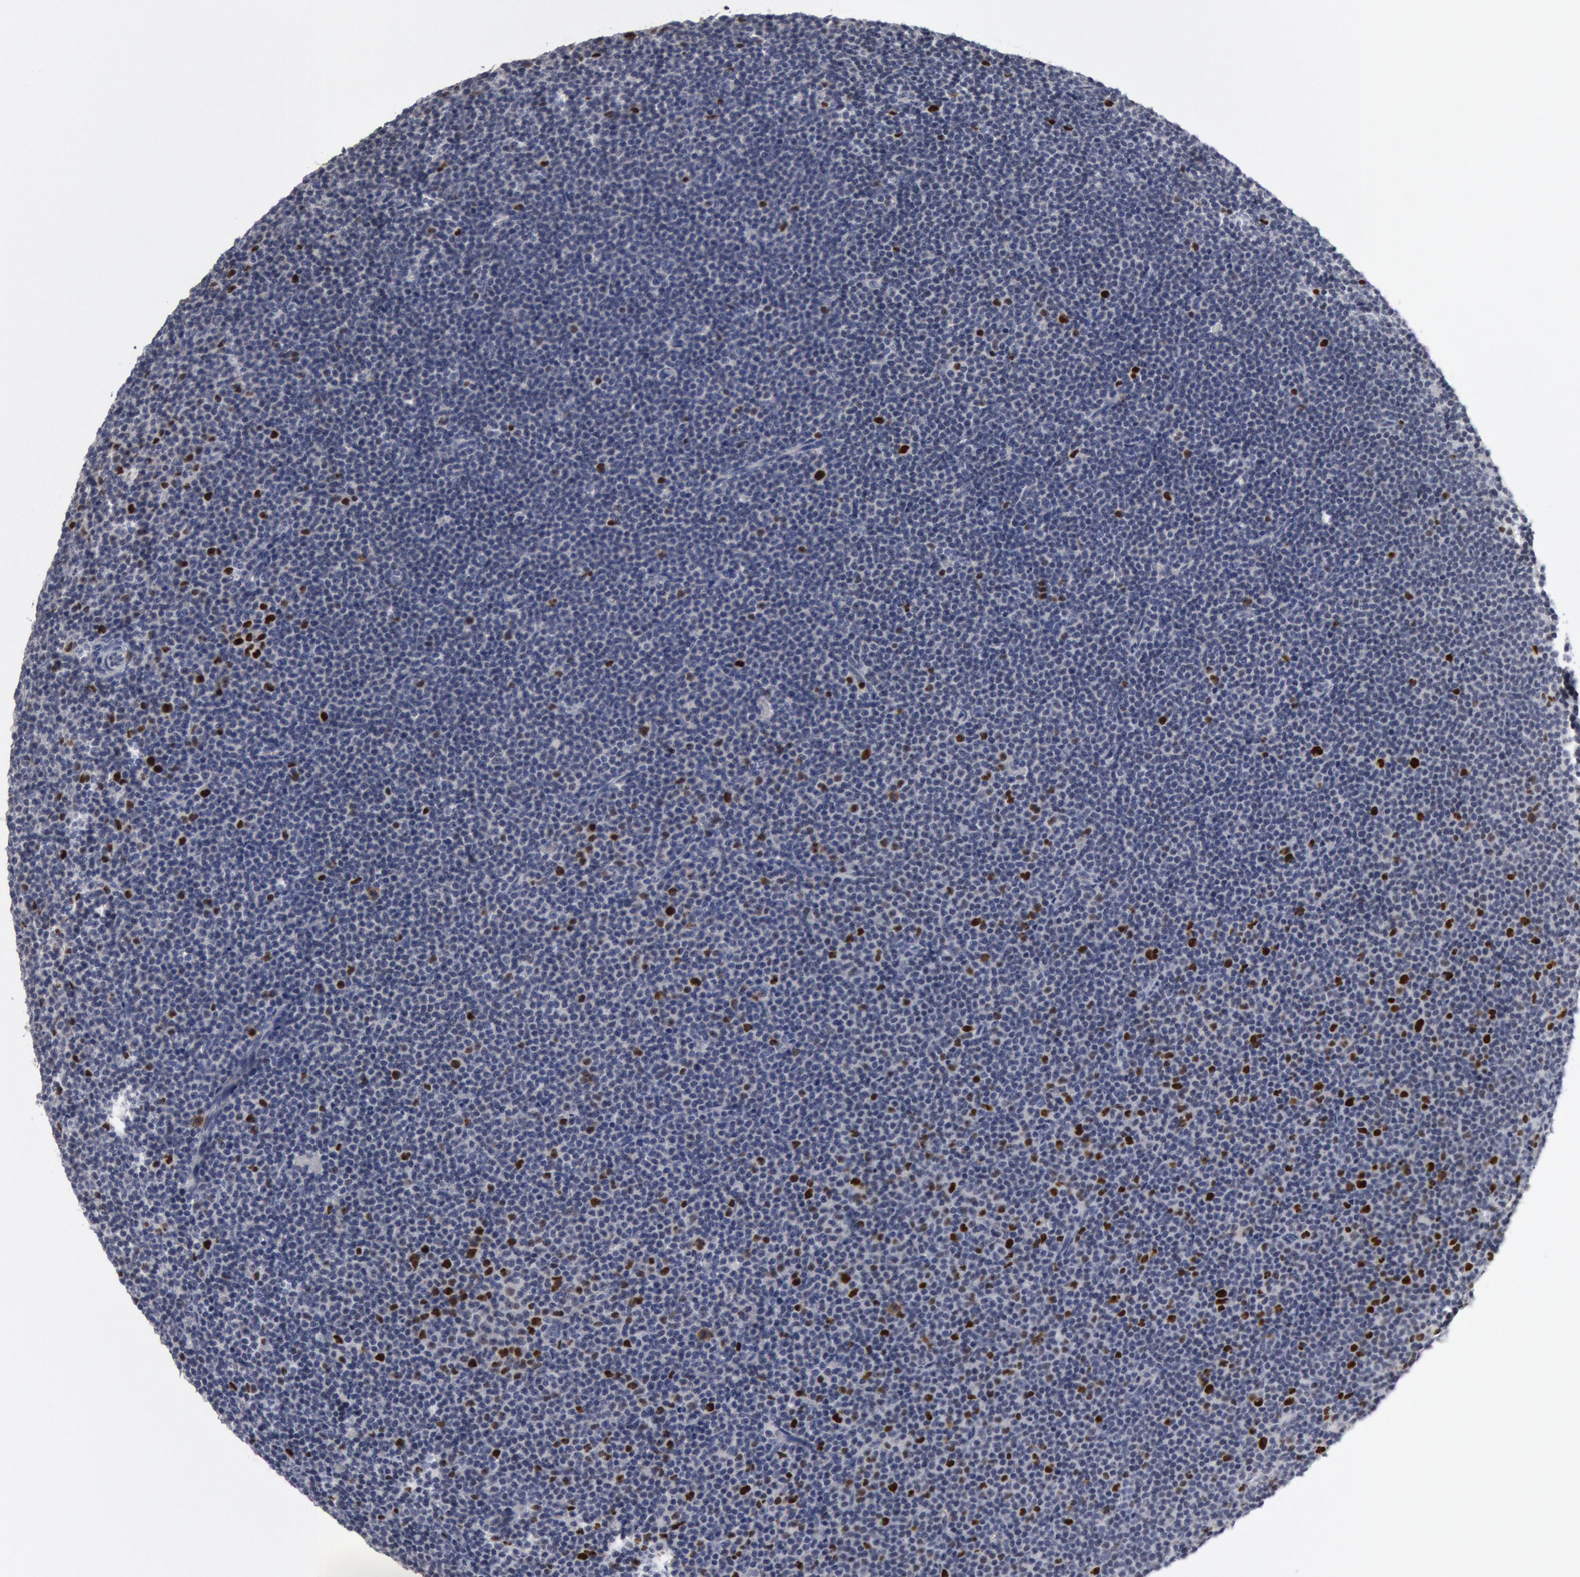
{"staining": {"intensity": "strong", "quantity": "<25%", "location": "nuclear"}, "tissue": "lymphoma", "cell_type": "Tumor cells", "image_type": "cancer", "snomed": [{"axis": "morphology", "description": "Malignant lymphoma, non-Hodgkin's type, Low grade"}, {"axis": "topography", "description": "Lymph node"}], "caption": "Human lymphoma stained with a protein marker demonstrates strong staining in tumor cells.", "gene": "WDHD1", "patient": {"sex": "female", "age": 69}}